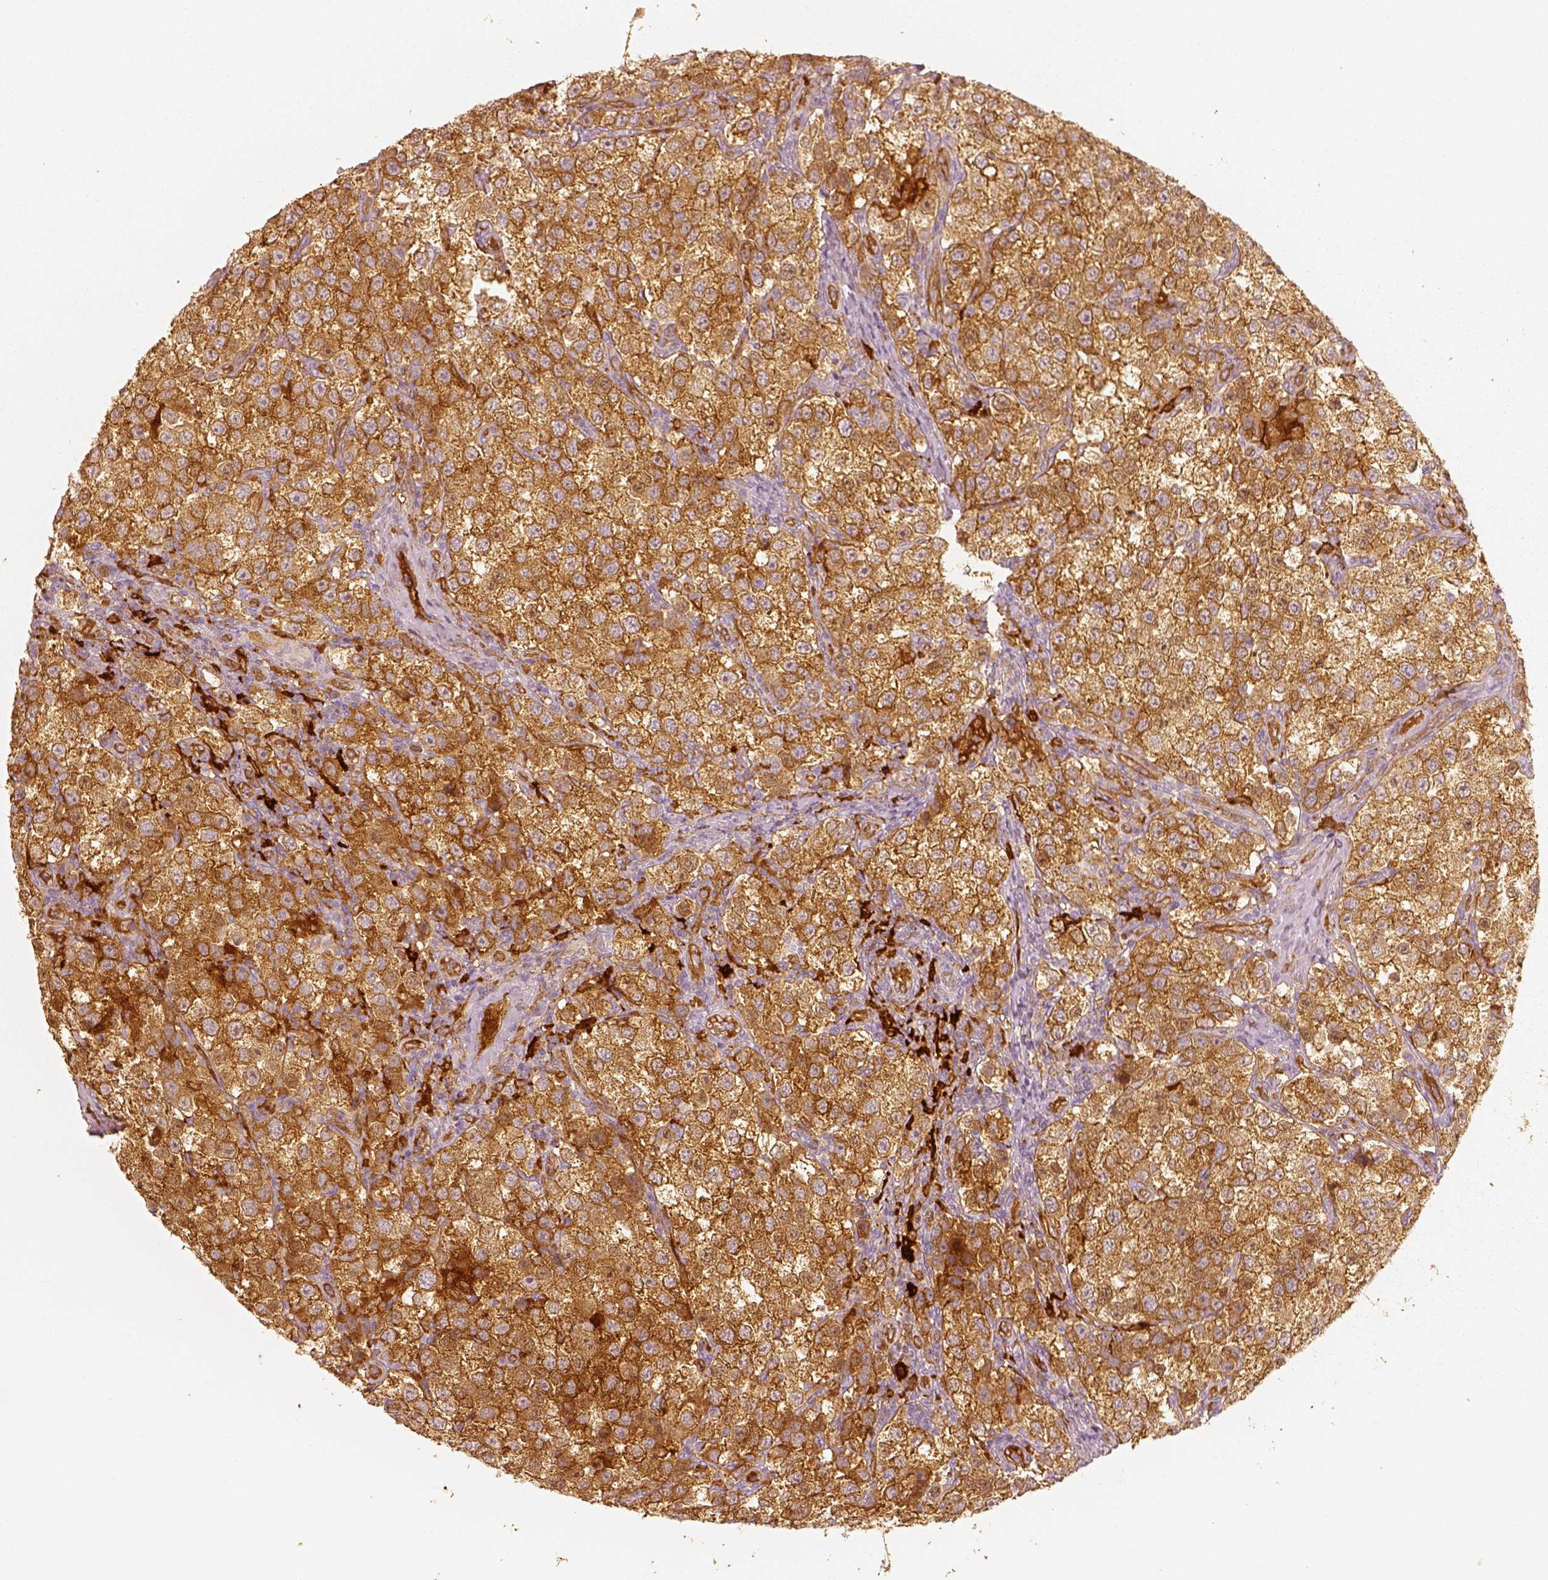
{"staining": {"intensity": "moderate", "quantity": ">75%", "location": "cytoplasmic/membranous"}, "tissue": "testis cancer", "cell_type": "Tumor cells", "image_type": "cancer", "snomed": [{"axis": "morphology", "description": "Seminoma, NOS"}, {"axis": "topography", "description": "Testis"}], "caption": "Brown immunohistochemical staining in human testis cancer (seminoma) shows moderate cytoplasmic/membranous positivity in approximately >75% of tumor cells. Immunohistochemistry stains the protein in brown and the nuclei are stained blue.", "gene": "FSCN1", "patient": {"sex": "male", "age": 37}}